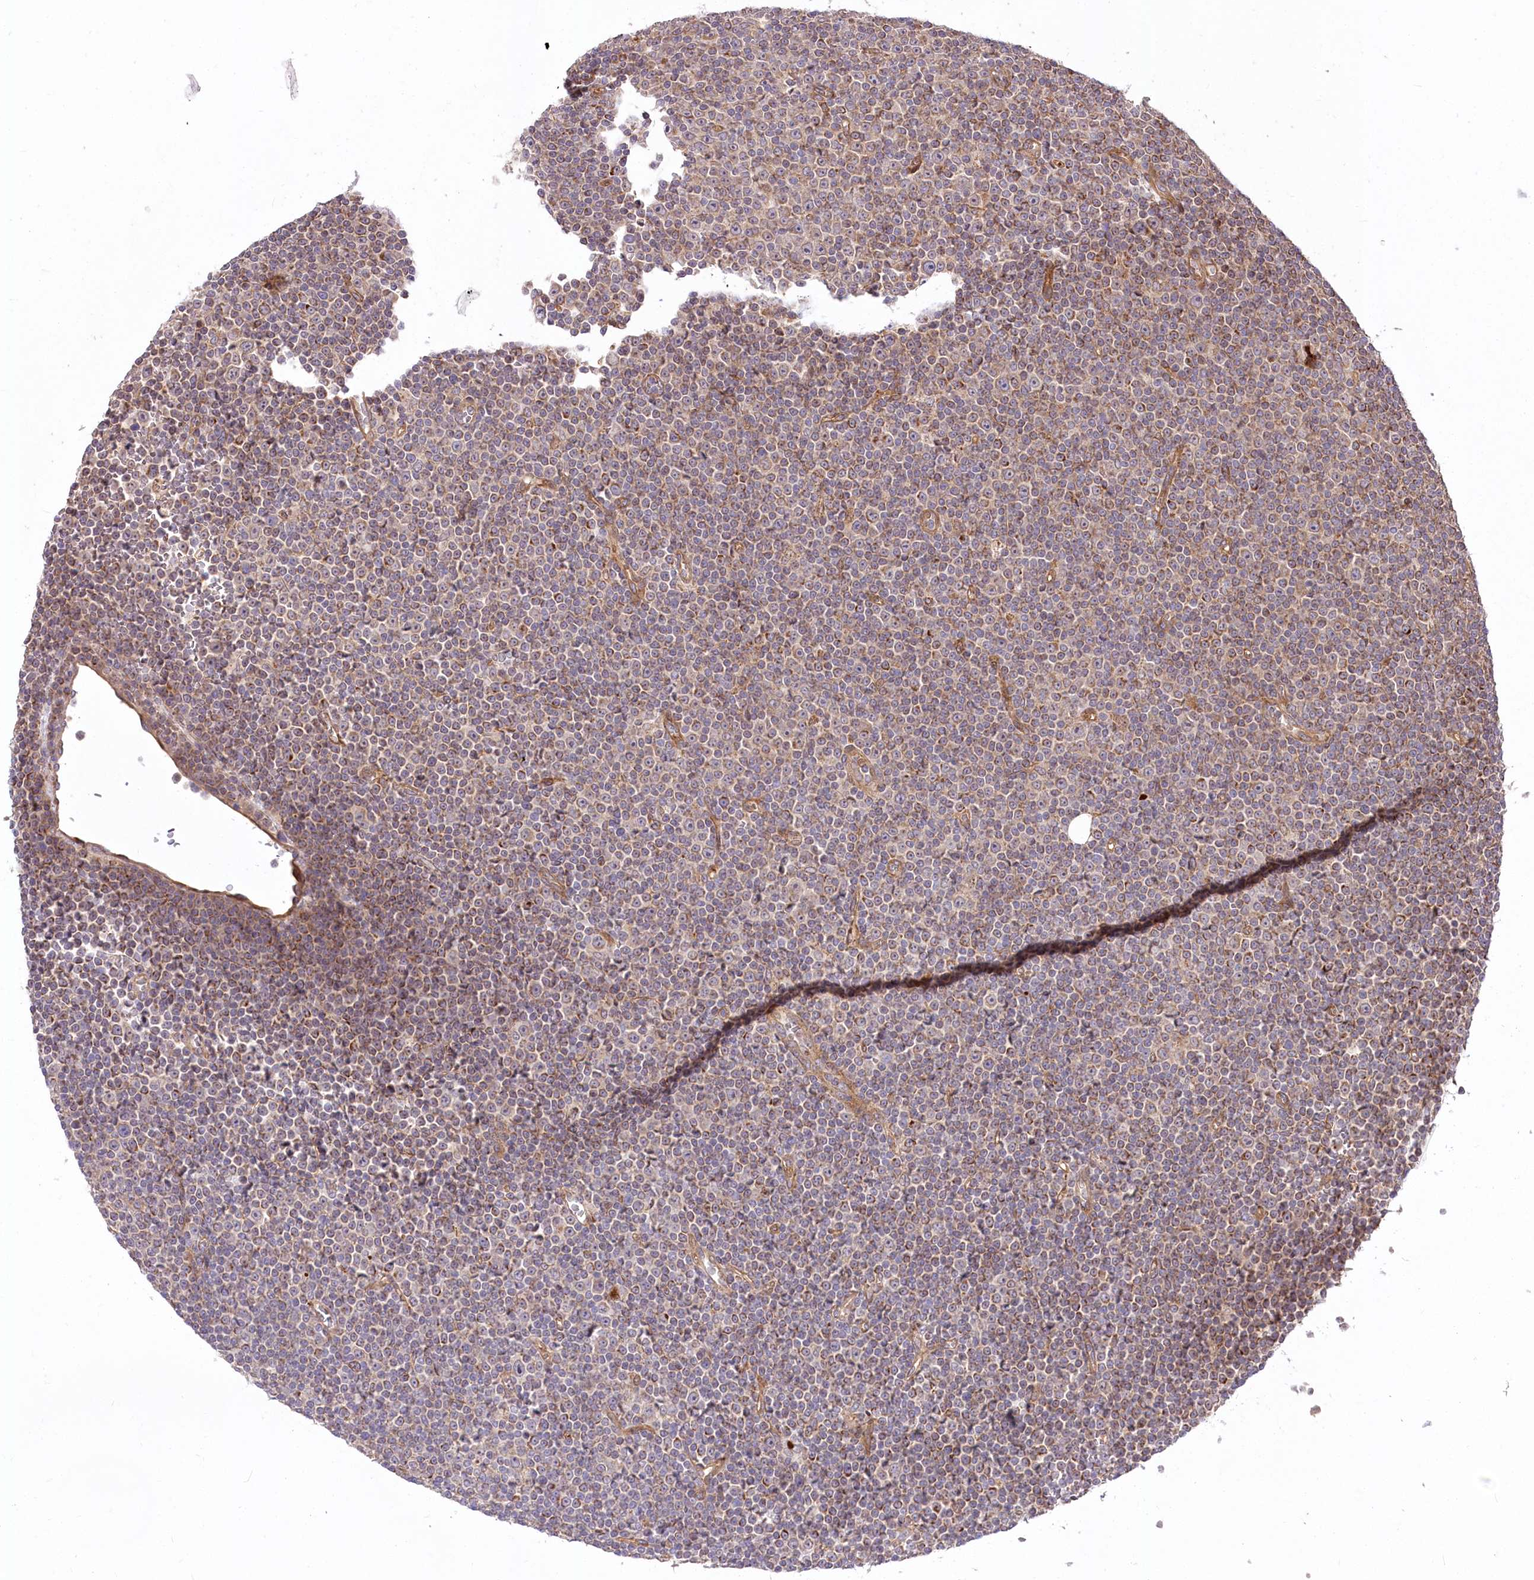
{"staining": {"intensity": "weak", "quantity": "25%-75%", "location": "cytoplasmic/membranous"}, "tissue": "lymphoma", "cell_type": "Tumor cells", "image_type": "cancer", "snomed": [{"axis": "morphology", "description": "Malignant lymphoma, non-Hodgkin's type, Low grade"}, {"axis": "topography", "description": "Lymph node"}], "caption": "A low amount of weak cytoplasmic/membranous expression is appreciated in about 25%-75% of tumor cells in lymphoma tissue.", "gene": "PSTK", "patient": {"sex": "female", "age": 67}}